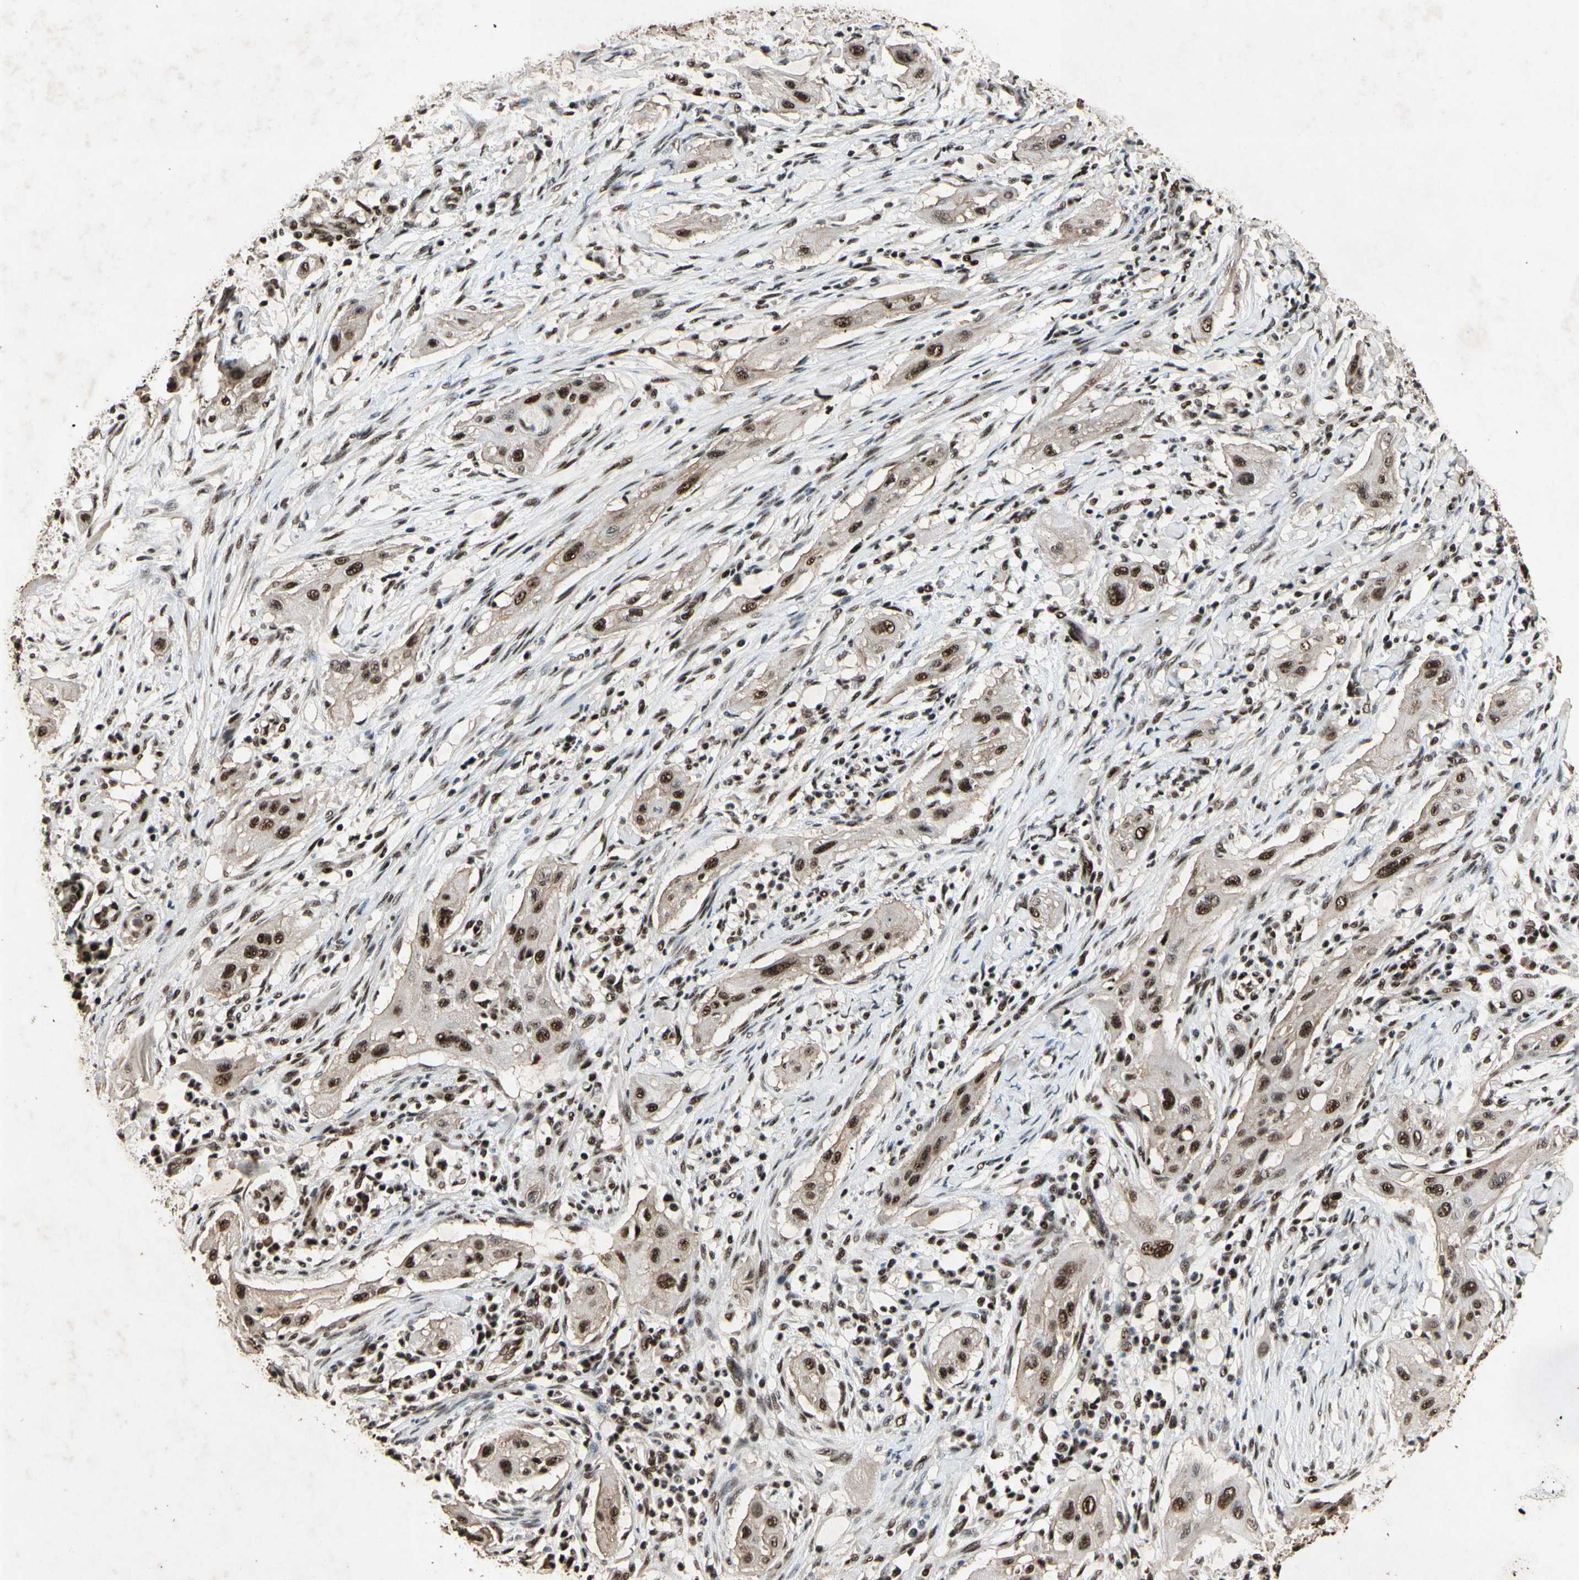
{"staining": {"intensity": "strong", "quantity": ">75%", "location": "nuclear"}, "tissue": "lung cancer", "cell_type": "Tumor cells", "image_type": "cancer", "snomed": [{"axis": "morphology", "description": "Squamous cell carcinoma, NOS"}, {"axis": "topography", "description": "Lung"}], "caption": "Tumor cells show high levels of strong nuclear staining in about >75% of cells in human lung cancer.", "gene": "TBX2", "patient": {"sex": "female", "age": 47}}